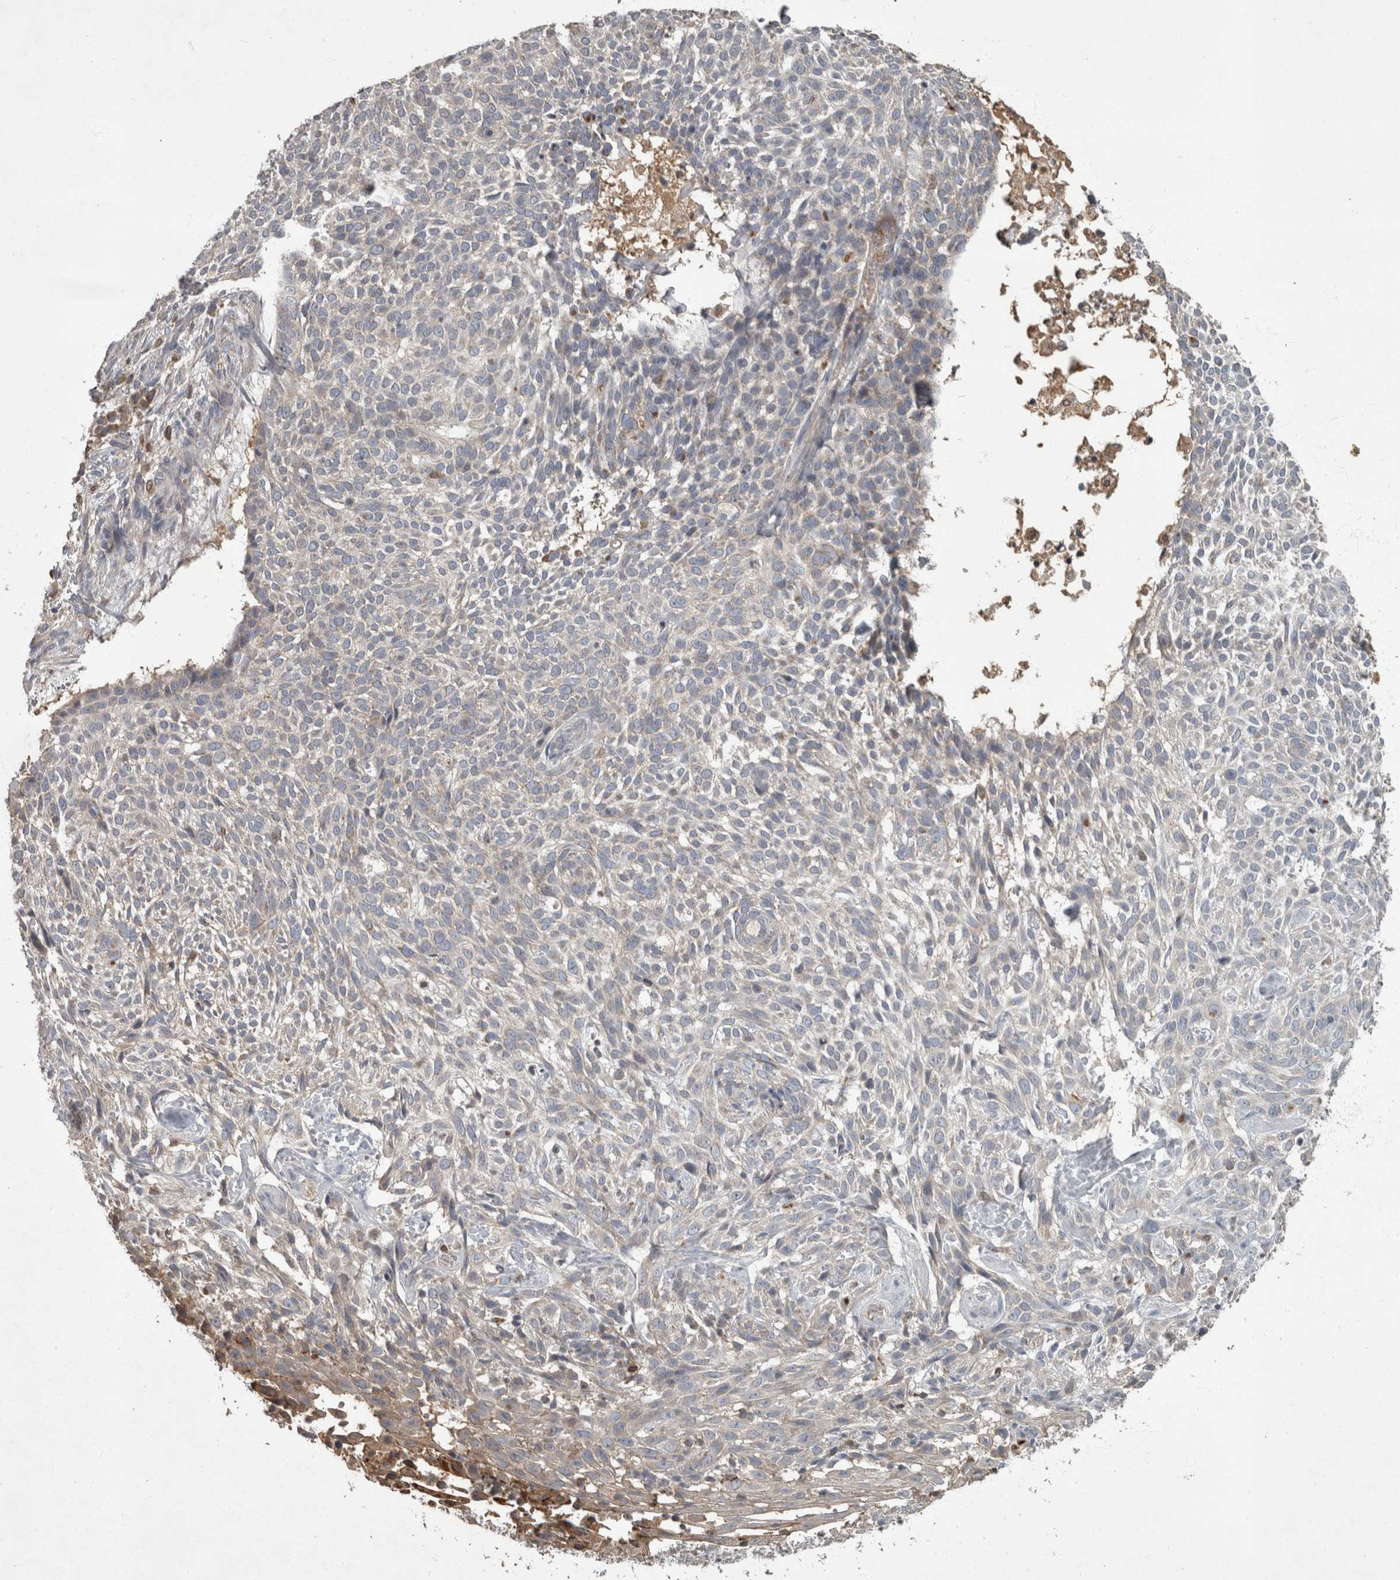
{"staining": {"intensity": "negative", "quantity": "none", "location": "none"}, "tissue": "skin cancer", "cell_type": "Tumor cells", "image_type": "cancer", "snomed": [{"axis": "morphology", "description": "Basal cell carcinoma"}, {"axis": "topography", "description": "Skin"}], "caption": "High power microscopy micrograph of an immunohistochemistry (IHC) micrograph of skin basal cell carcinoma, revealing no significant staining in tumor cells.", "gene": "PPP1R3C", "patient": {"sex": "female", "age": 64}}